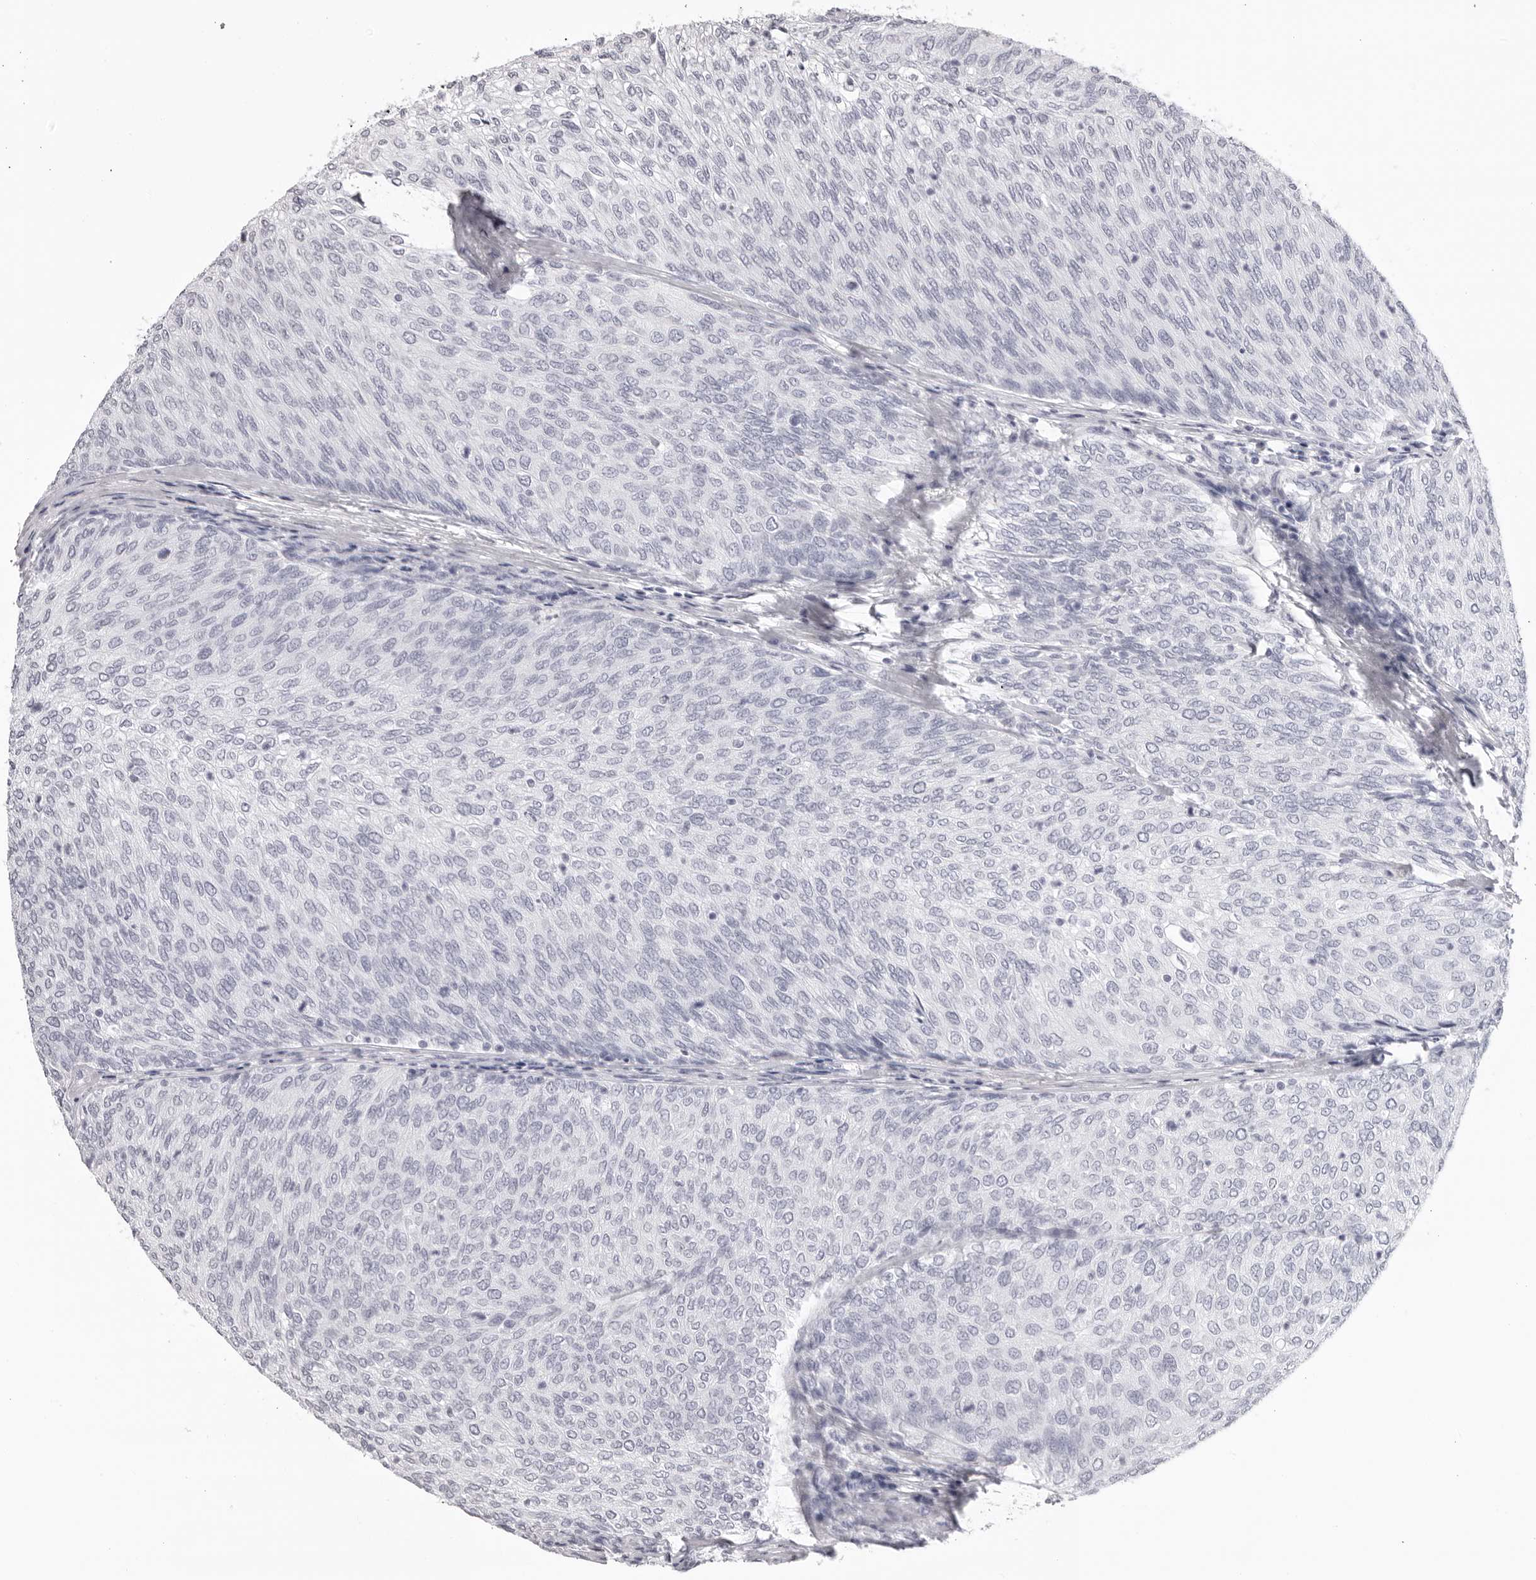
{"staining": {"intensity": "negative", "quantity": "none", "location": "none"}, "tissue": "urothelial cancer", "cell_type": "Tumor cells", "image_type": "cancer", "snomed": [{"axis": "morphology", "description": "Urothelial carcinoma, Low grade"}, {"axis": "topography", "description": "Urinary bladder"}], "caption": "Tumor cells show no significant positivity in urothelial cancer.", "gene": "CST1", "patient": {"sex": "female", "age": 79}}